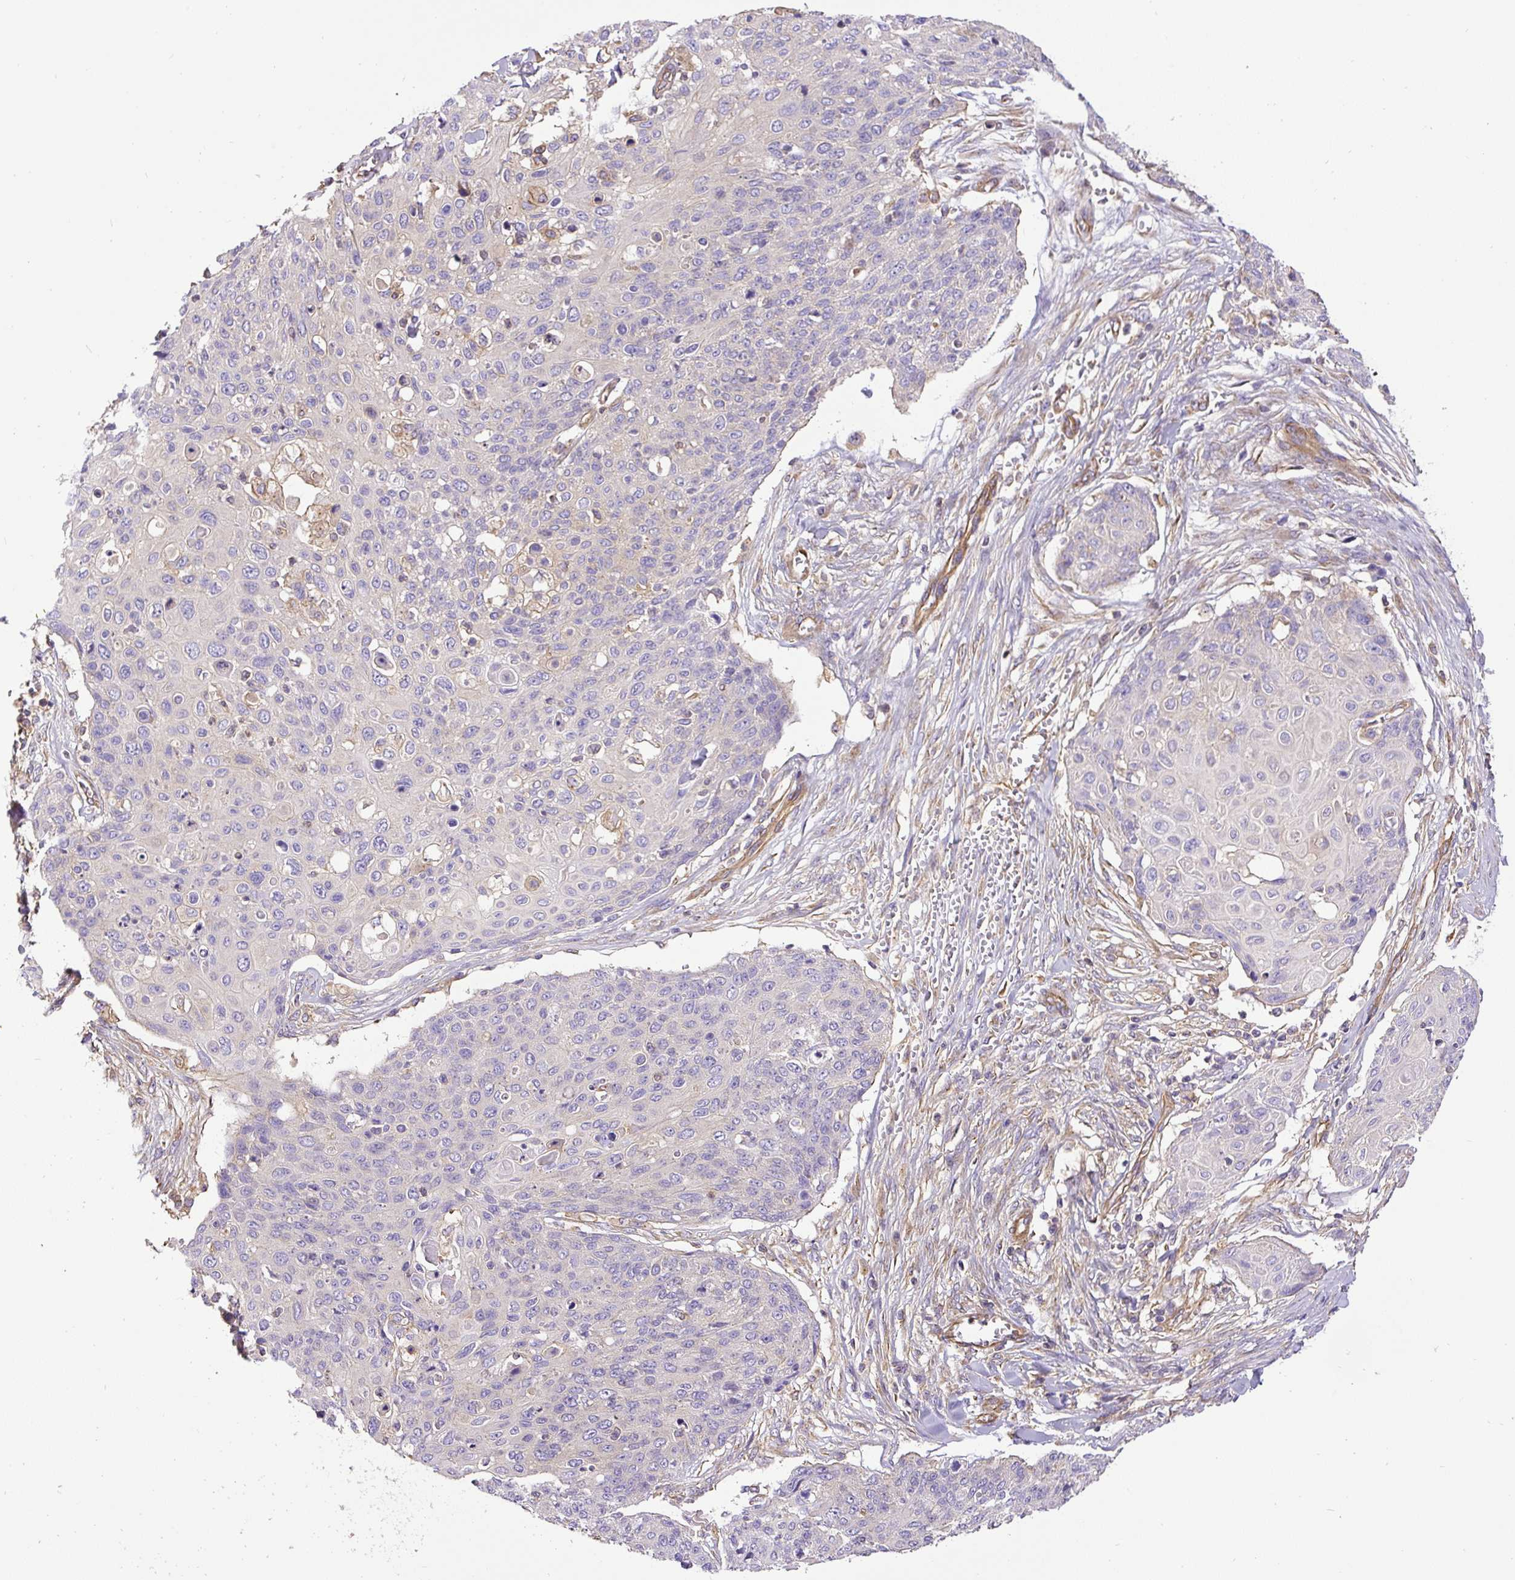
{"staining": {"intensity": "negative", "quantity": "none", "location": "none"}, "tissue": "skin cancer", "cell_type": "Tumor cells", "image_type": "cancer", "snomed": [{"axis": "morphology", "description": "Squamous cell carcinoma, NOS"}, {"axis": "topography", "description": "Skin"}, {"axis": "topography", "description": "Vulva"}], "caption": "Skin cancer (squamous cell carcinoma) stained for a protein using immunohistochemistry demonstrates no staining tumor cells.", "gene": "DCTN1", "patient": {"sex": "female", "age": 85}}